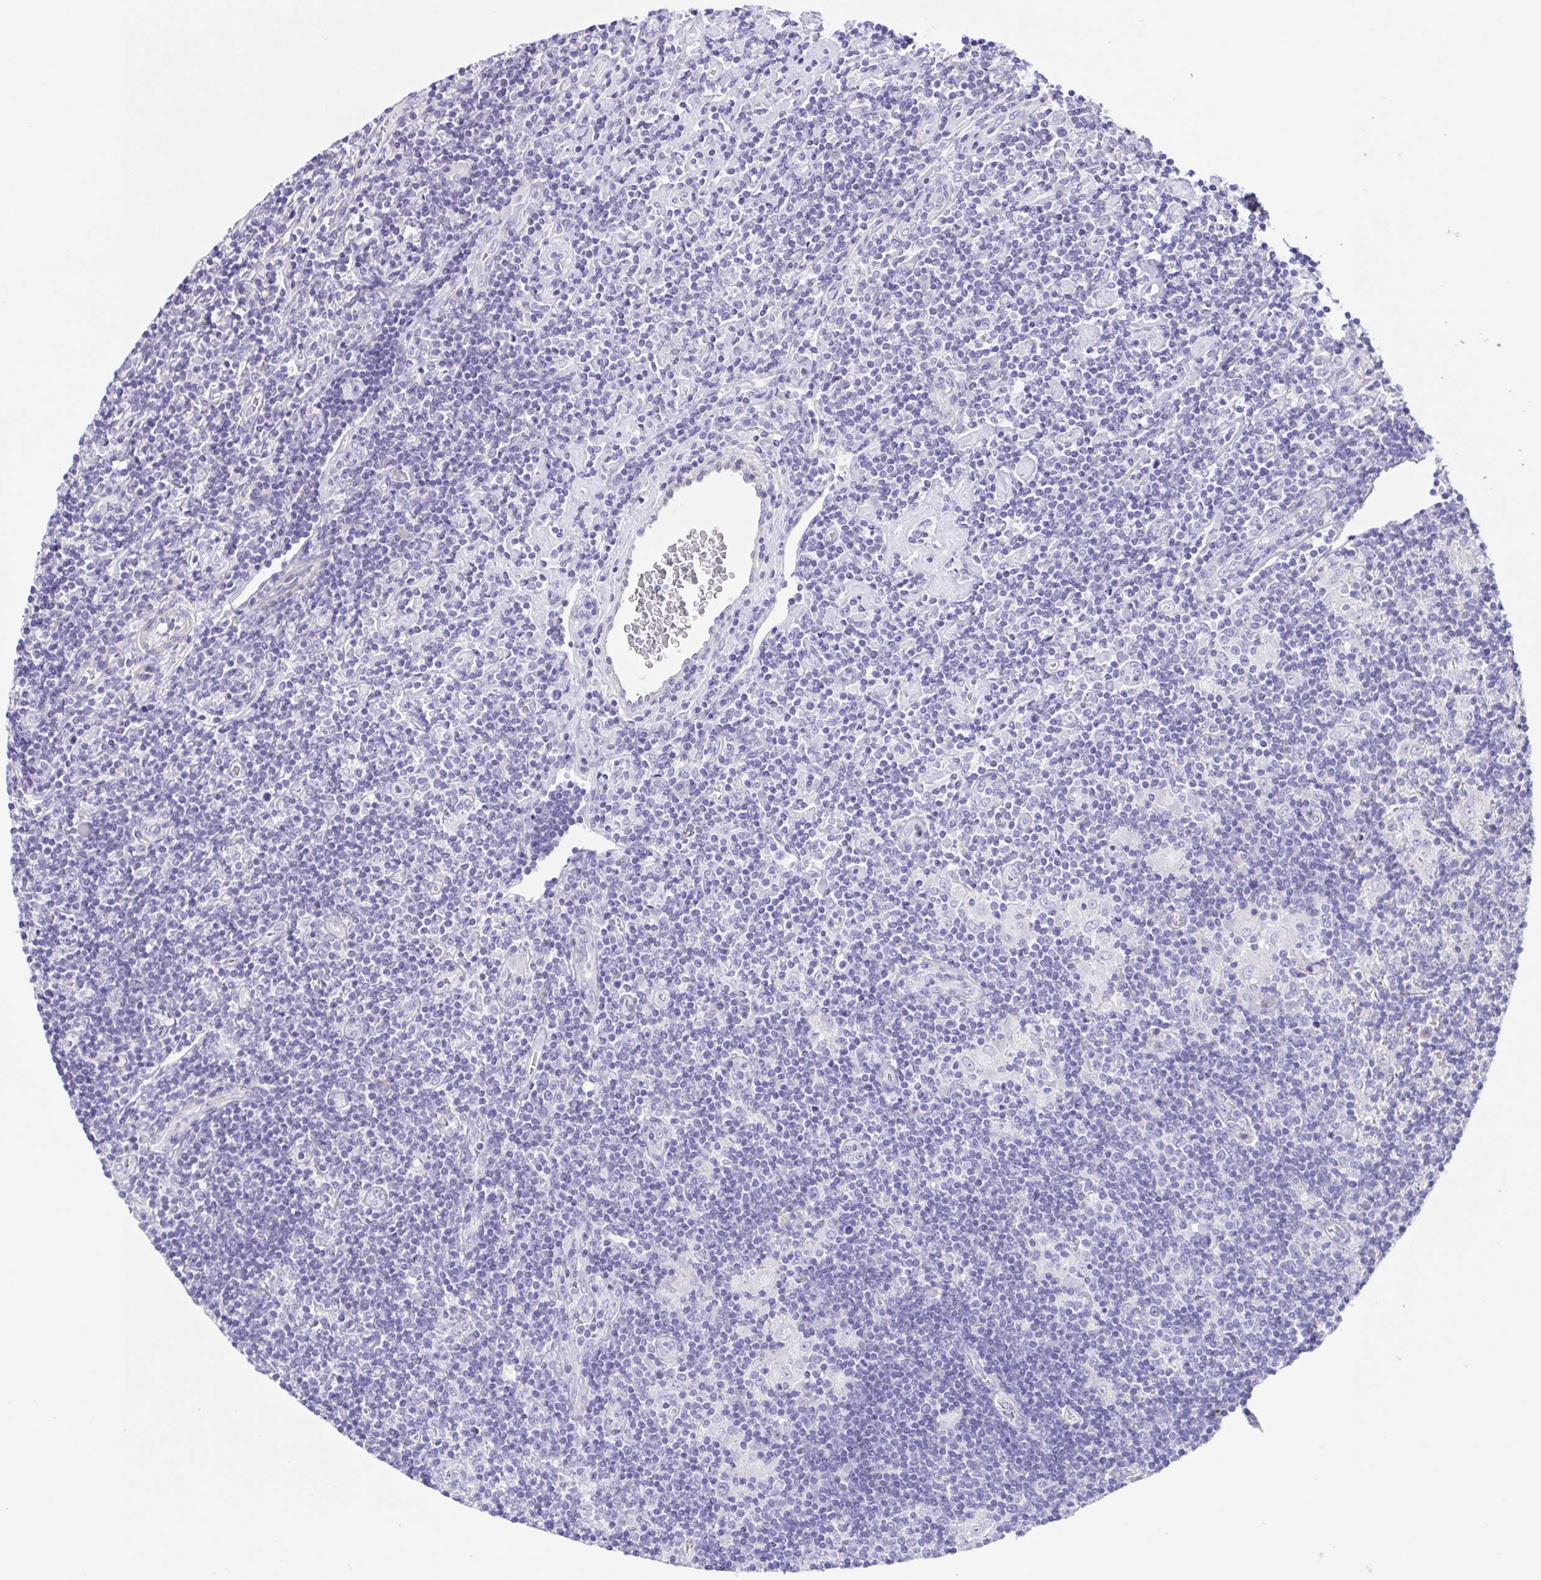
{"staining": {"intensity": "negative", "quantity": "none", "location": "none"}, "tissue": "lymphoma", "cell_type": "Tumor cells", "image_type": "cancer", "snomed": [{"axis": "morphology", "description": "Hodgkin's disease, NOS"}, {"axis": "topography", "description": "Lymph node"}], "caption": "Lymphoma stained for a protein using immunohistochemistry displays no expression tumor cells.", "gene": "ISM2", "patient": {"sex": "male", "age": 40}}